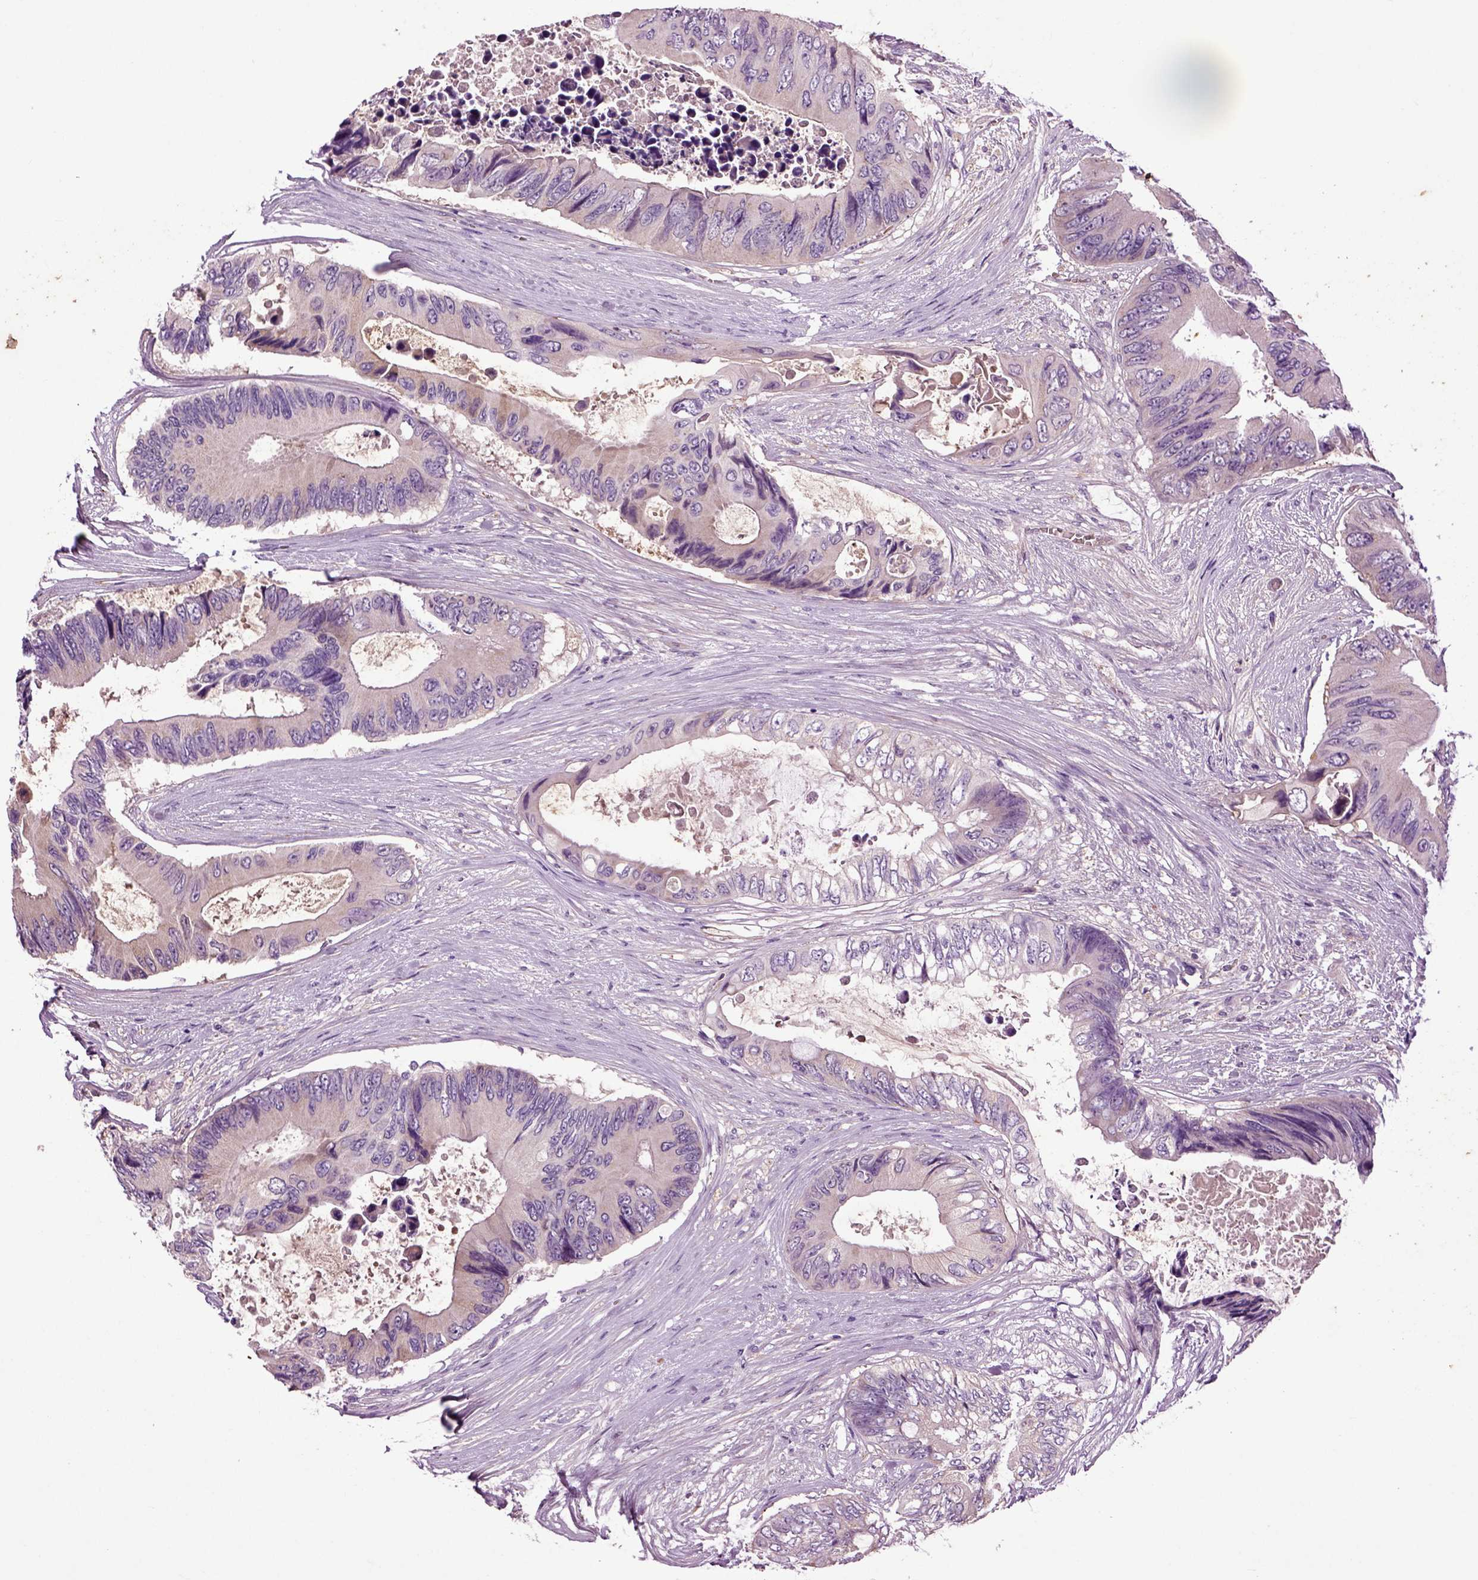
{"staining": {"intensity": "weak", "quantity": "25%-75%", "location": "cytoplasmic/membranous"}, "tissue": "colorectal cancer", "cell_type": "Tumor cells", "image_type": "cancer", "snomed": [{"axis": "morphology", "description": "Adenocarcinoma, NOS"}, {"axis": "topography", "description": "Rectum"}], "caption": "This histopathology image exhibits immunohistochemistry (IHC) staining of human adenocarcinoma (colorectal), with low weak cytoplasmic/membranous expression in about 25%-75% of tumor cells.", "gene": "SPON1", "patient": {"sex": "male", "age": 63}}